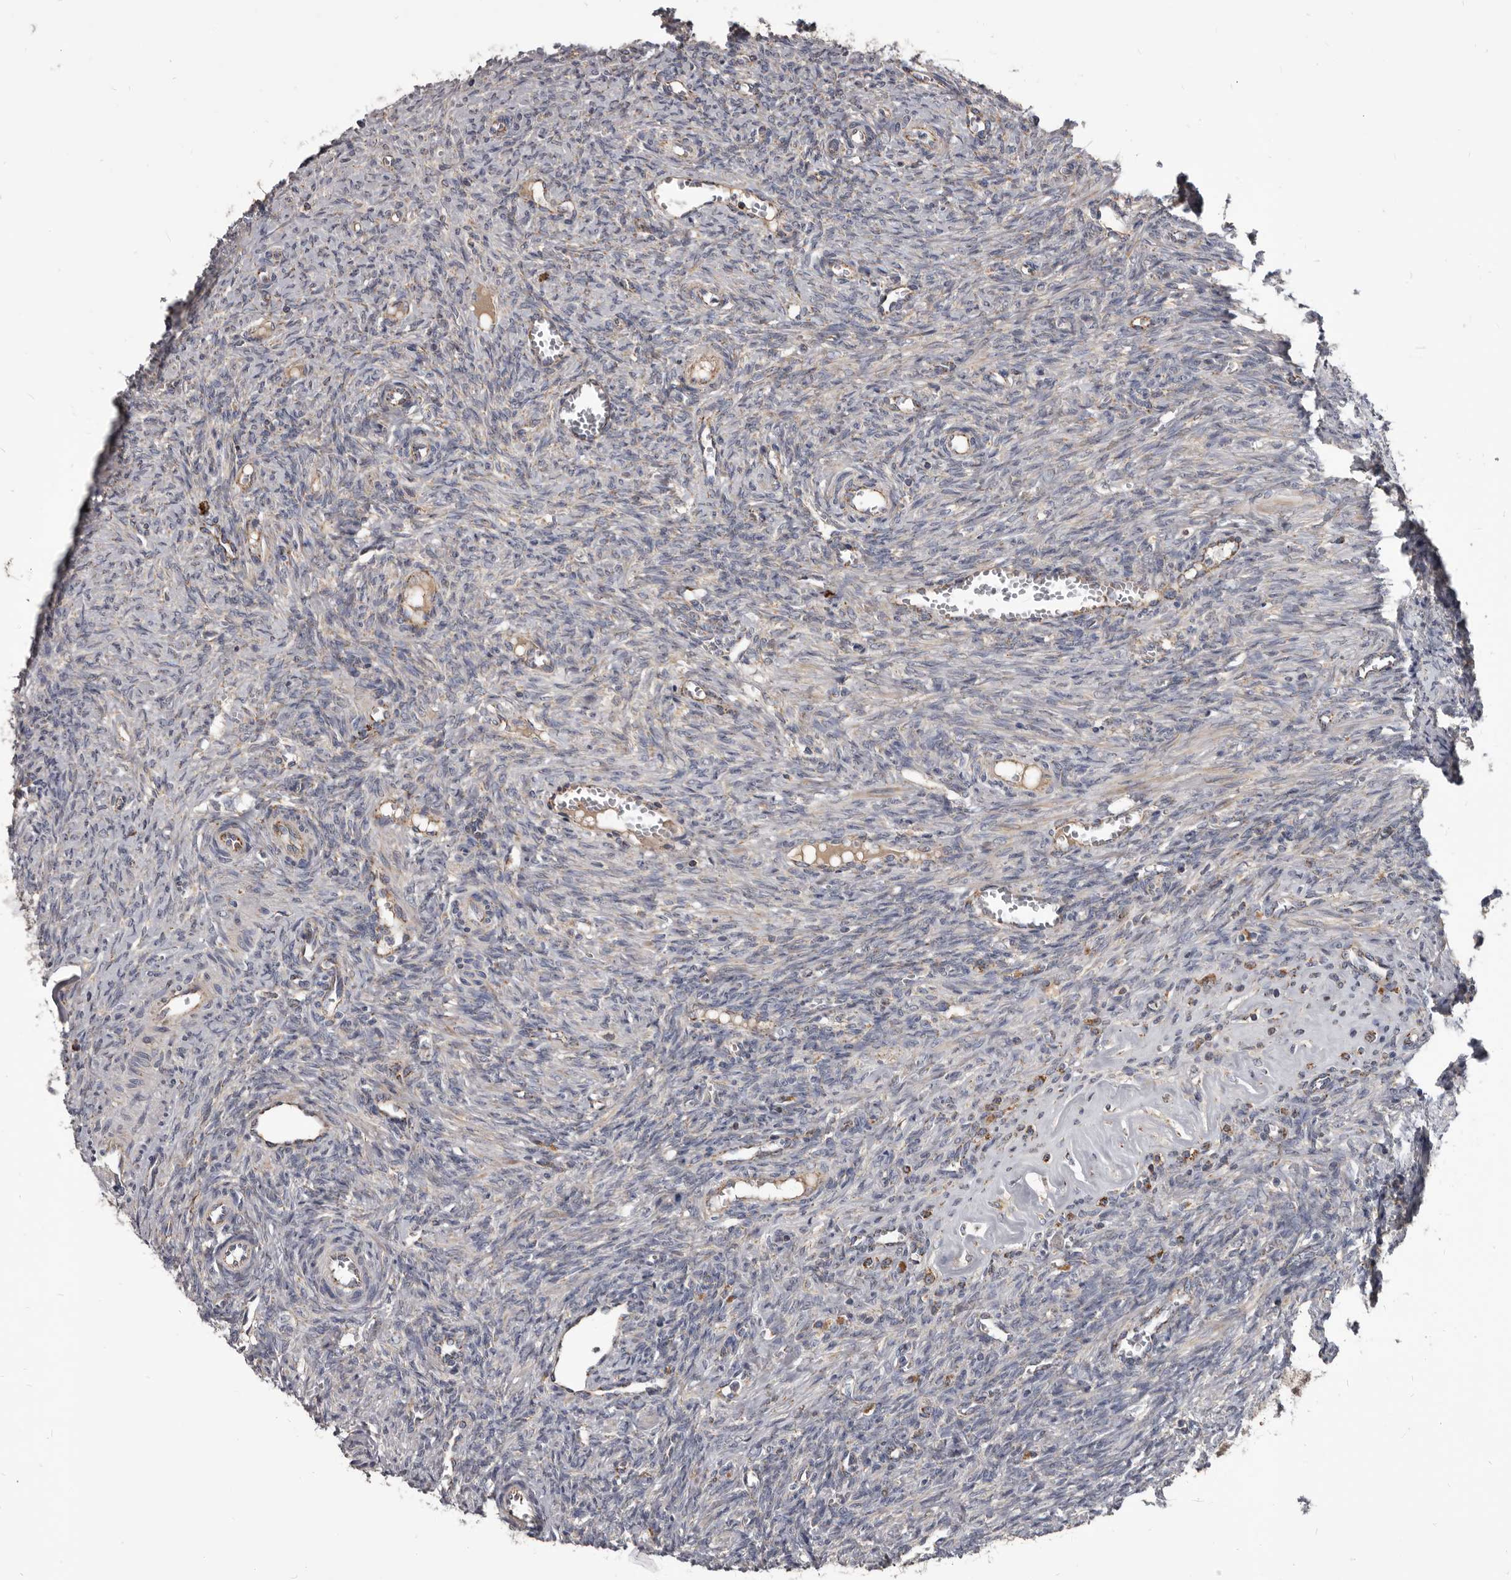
{"staining": {"intensity": "negative", "quantity": "none", "location": "none"}, "tissue": "ovary", "cell_type": "Ovarian stroma cells", "image_type": "normal", "snomed": [{"axis": "morphology", "description": "Normal tissue, NOS"}, {"axis": "topography", "description": "Ovary"}], "caption": "DAB immunohistochemical staining of unremarkable human ovary displays no significant positivity in ovarian stroma cells.", "gene": "ALDH5A1", "patient": {"sex": "female", "age": 41}}